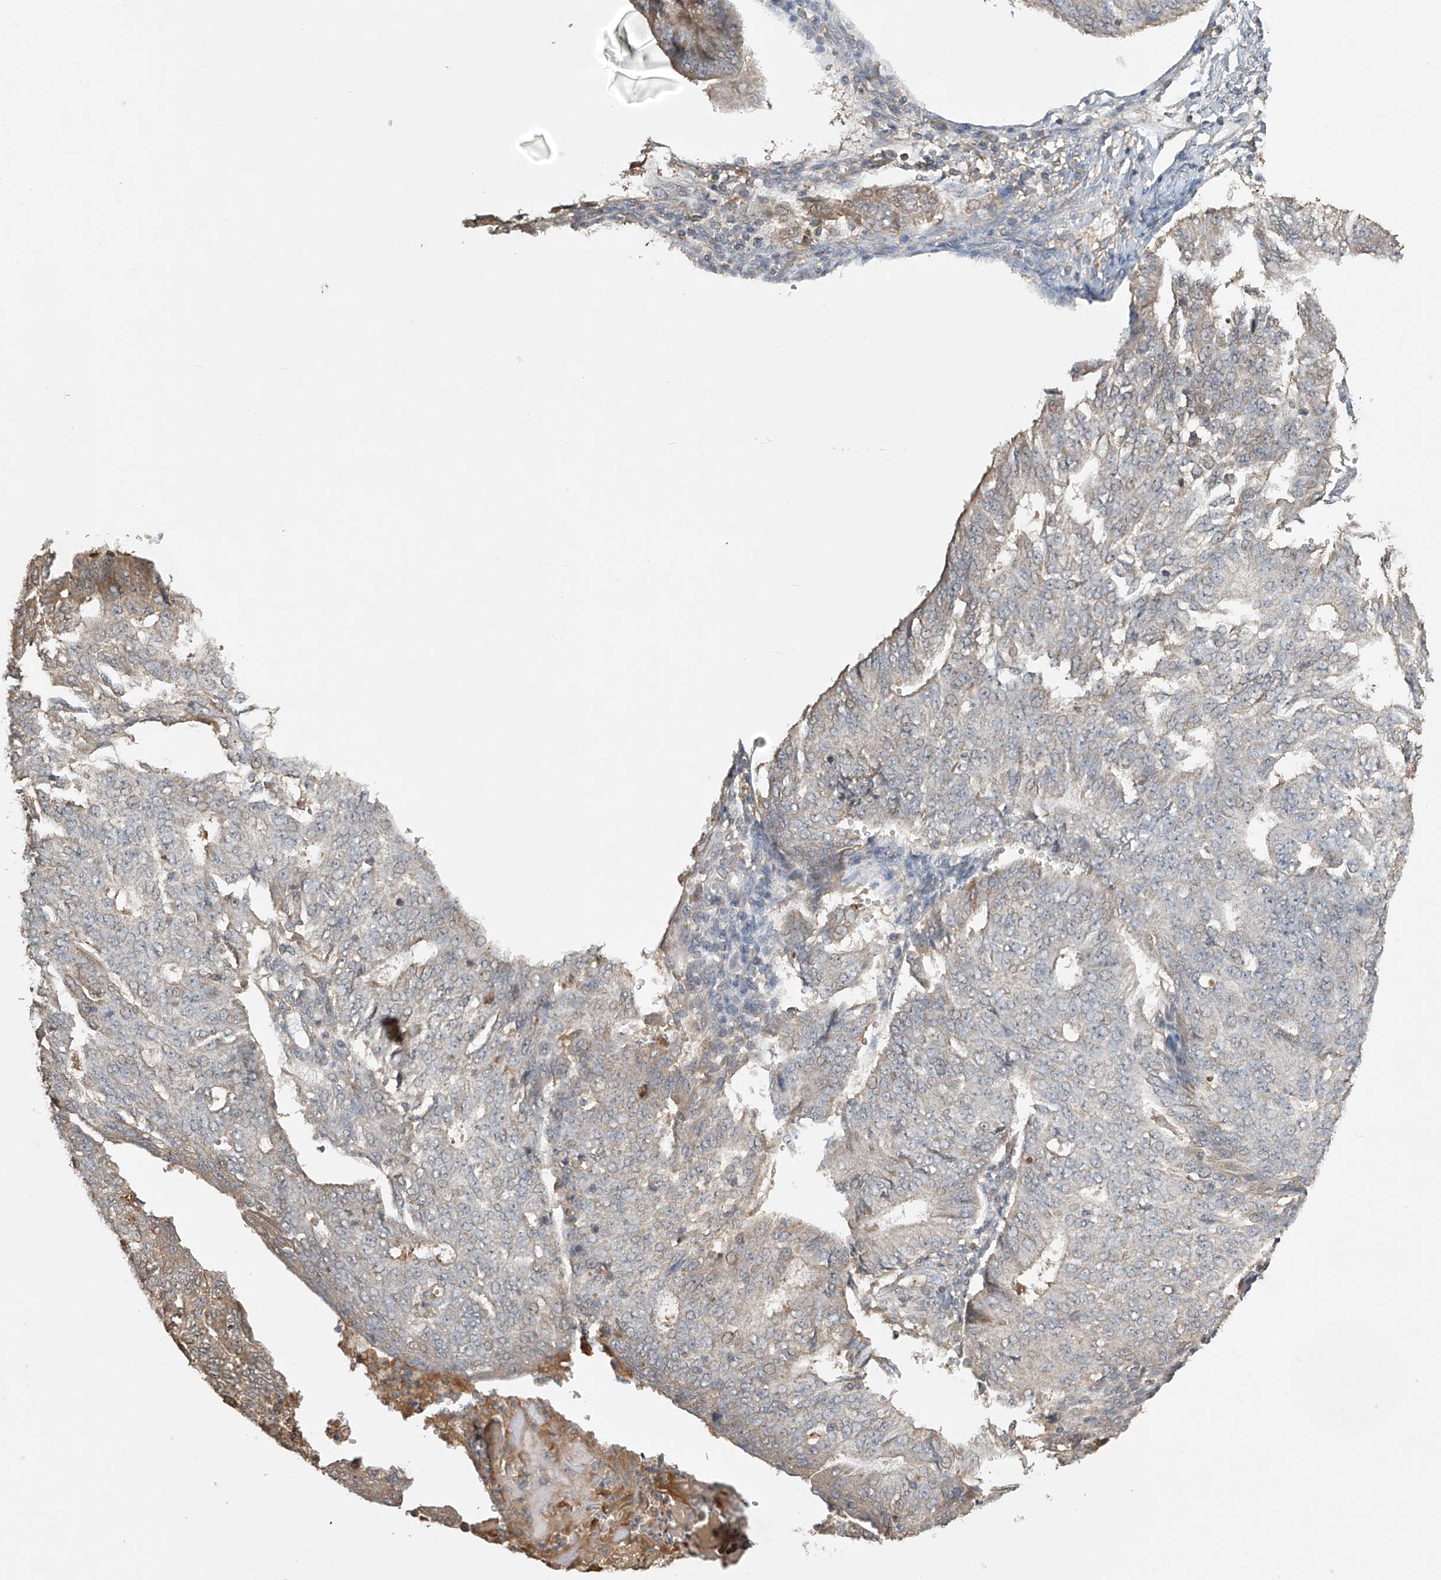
{"staining": {"intensity": "weak", "quantity": "<25%", "location": "cytoplasmic/membranous"}, "tissue": "endometrial cancer", "cell_type": "Tumor cells", "image_type": "cancer", "snomed": [{"axis": "morphology", "description": "Adenocarcinoma, NOS"}, {"axis": "topography", "description": "Endometrium"}], "caption": "This is an IHC photomicrograph of endometrial cancer (adenocarcinoma). There is no positivity in tumor cells.", "gene": "SLFN14", "patient": {"sex": "female", "age": 32}}